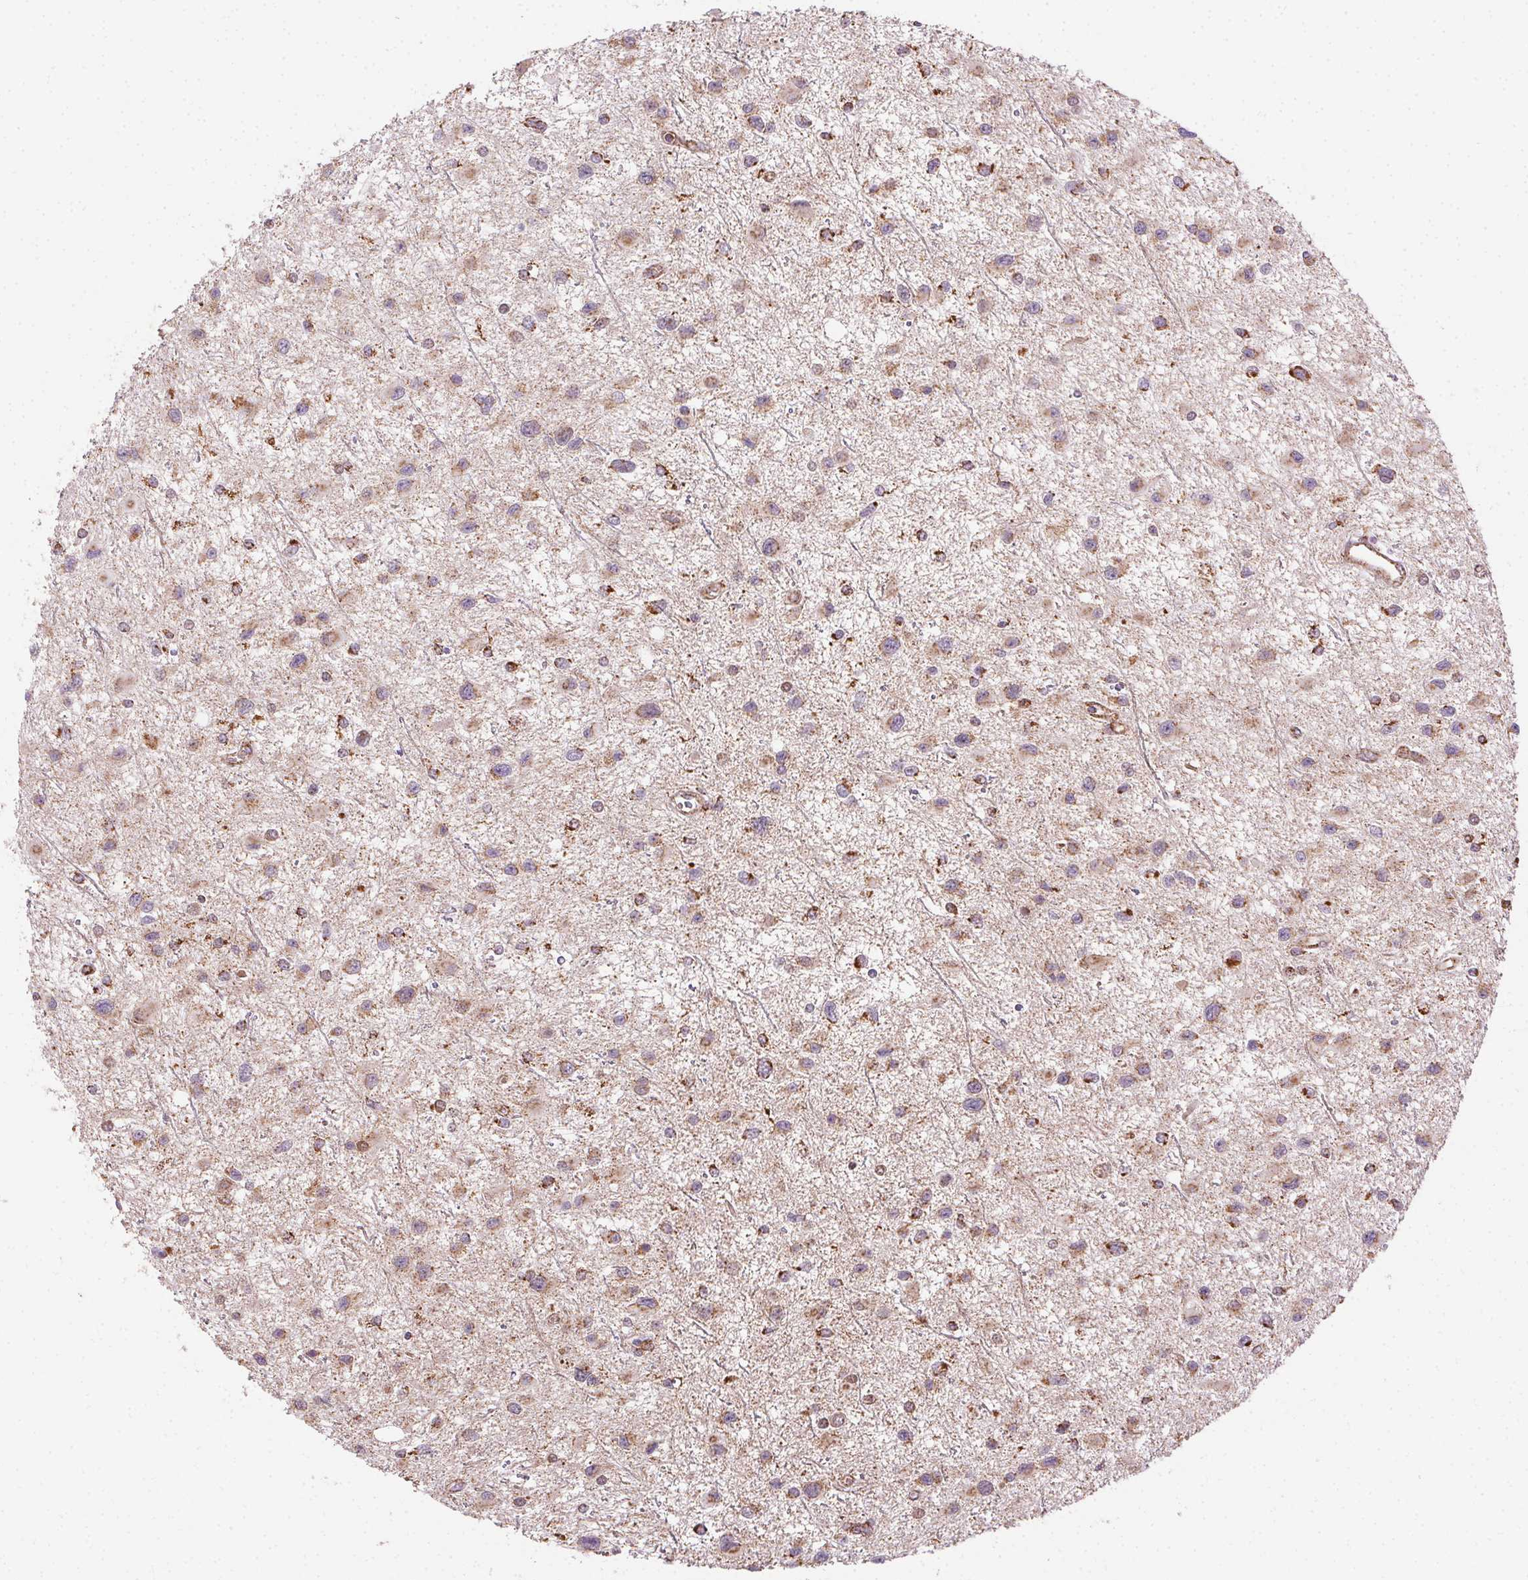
{"staining": {"intensity": "moderate", "quantity": ">75%", "location": "cytoplasmic/membranous"}, "tissue": "glioma", "cell_type": "Tumor cells", "image_type": "cancer", "snomed": [{"axis": "morphology", "description": "Glioma, malignant, Low grade"}, {"axis": "topography", "description": "Brain"}], "caption": "This micrograph exhibits immunohistochemistry staining of glioma, with medium moderate cytoplasmic/membranous expression in approximately >75% of tumor cells.", "gene": "CLPB", "patient": {"sex": "female", "age": 32}}